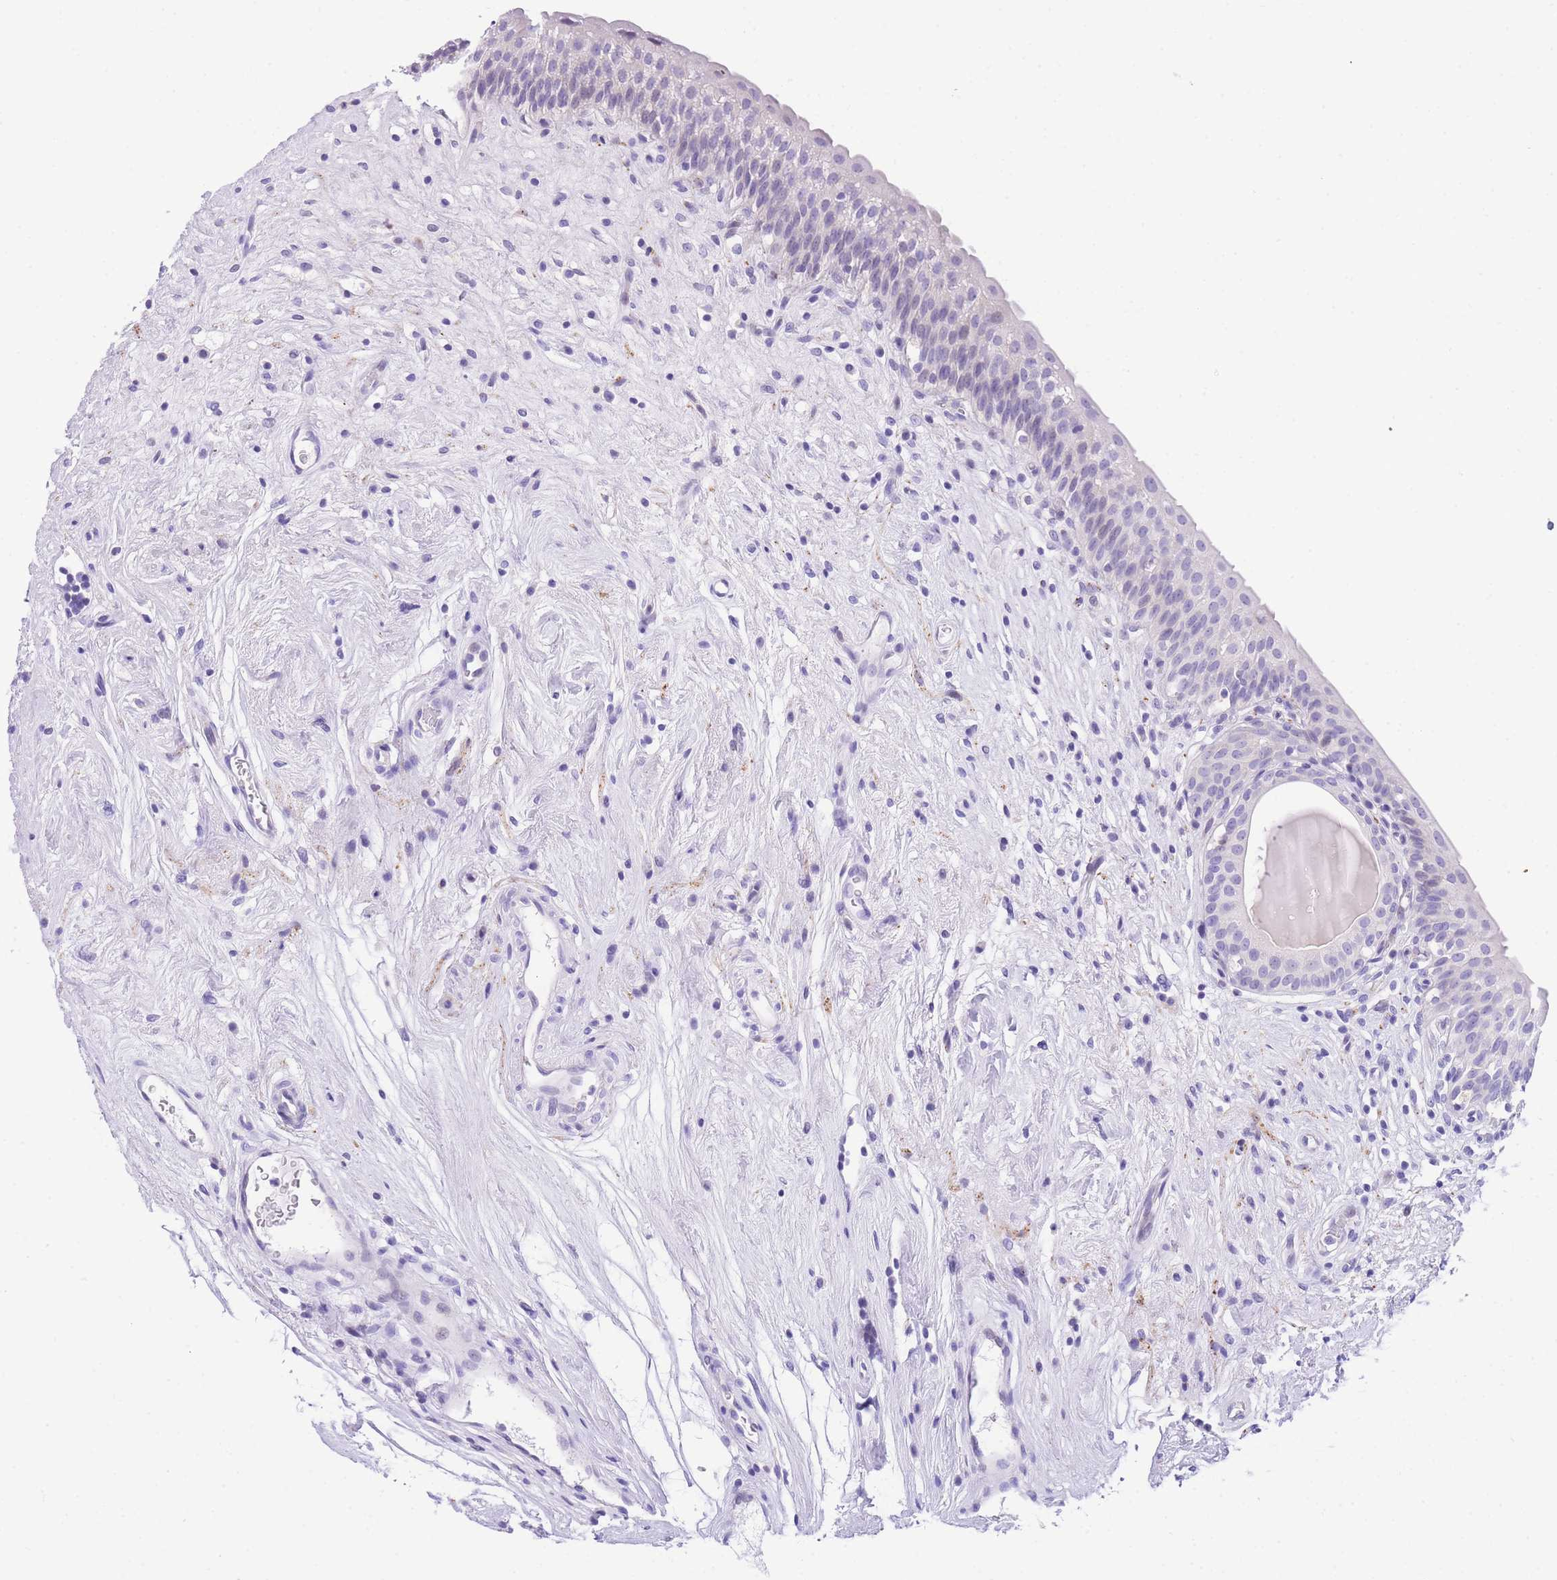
{"staining": {"intensity": "negative", "quantity": "none", "location": "none"}, "tissue": "urinary bladder", "cell_type": "Urothelial cells", "image_type": "normal", "snomed": [{"axis": "morphology", "description": "Normal tissue, NOS"}, {"axis": "topography", "description": "Urinary bladder"}], "caption": "The photomicrograph displays no significant staining in urothelial cells of urinary bladder. Nuclei are stained in blue.", "gene": "TIFAB", "patient": {"sex": "male", "age": 83}}